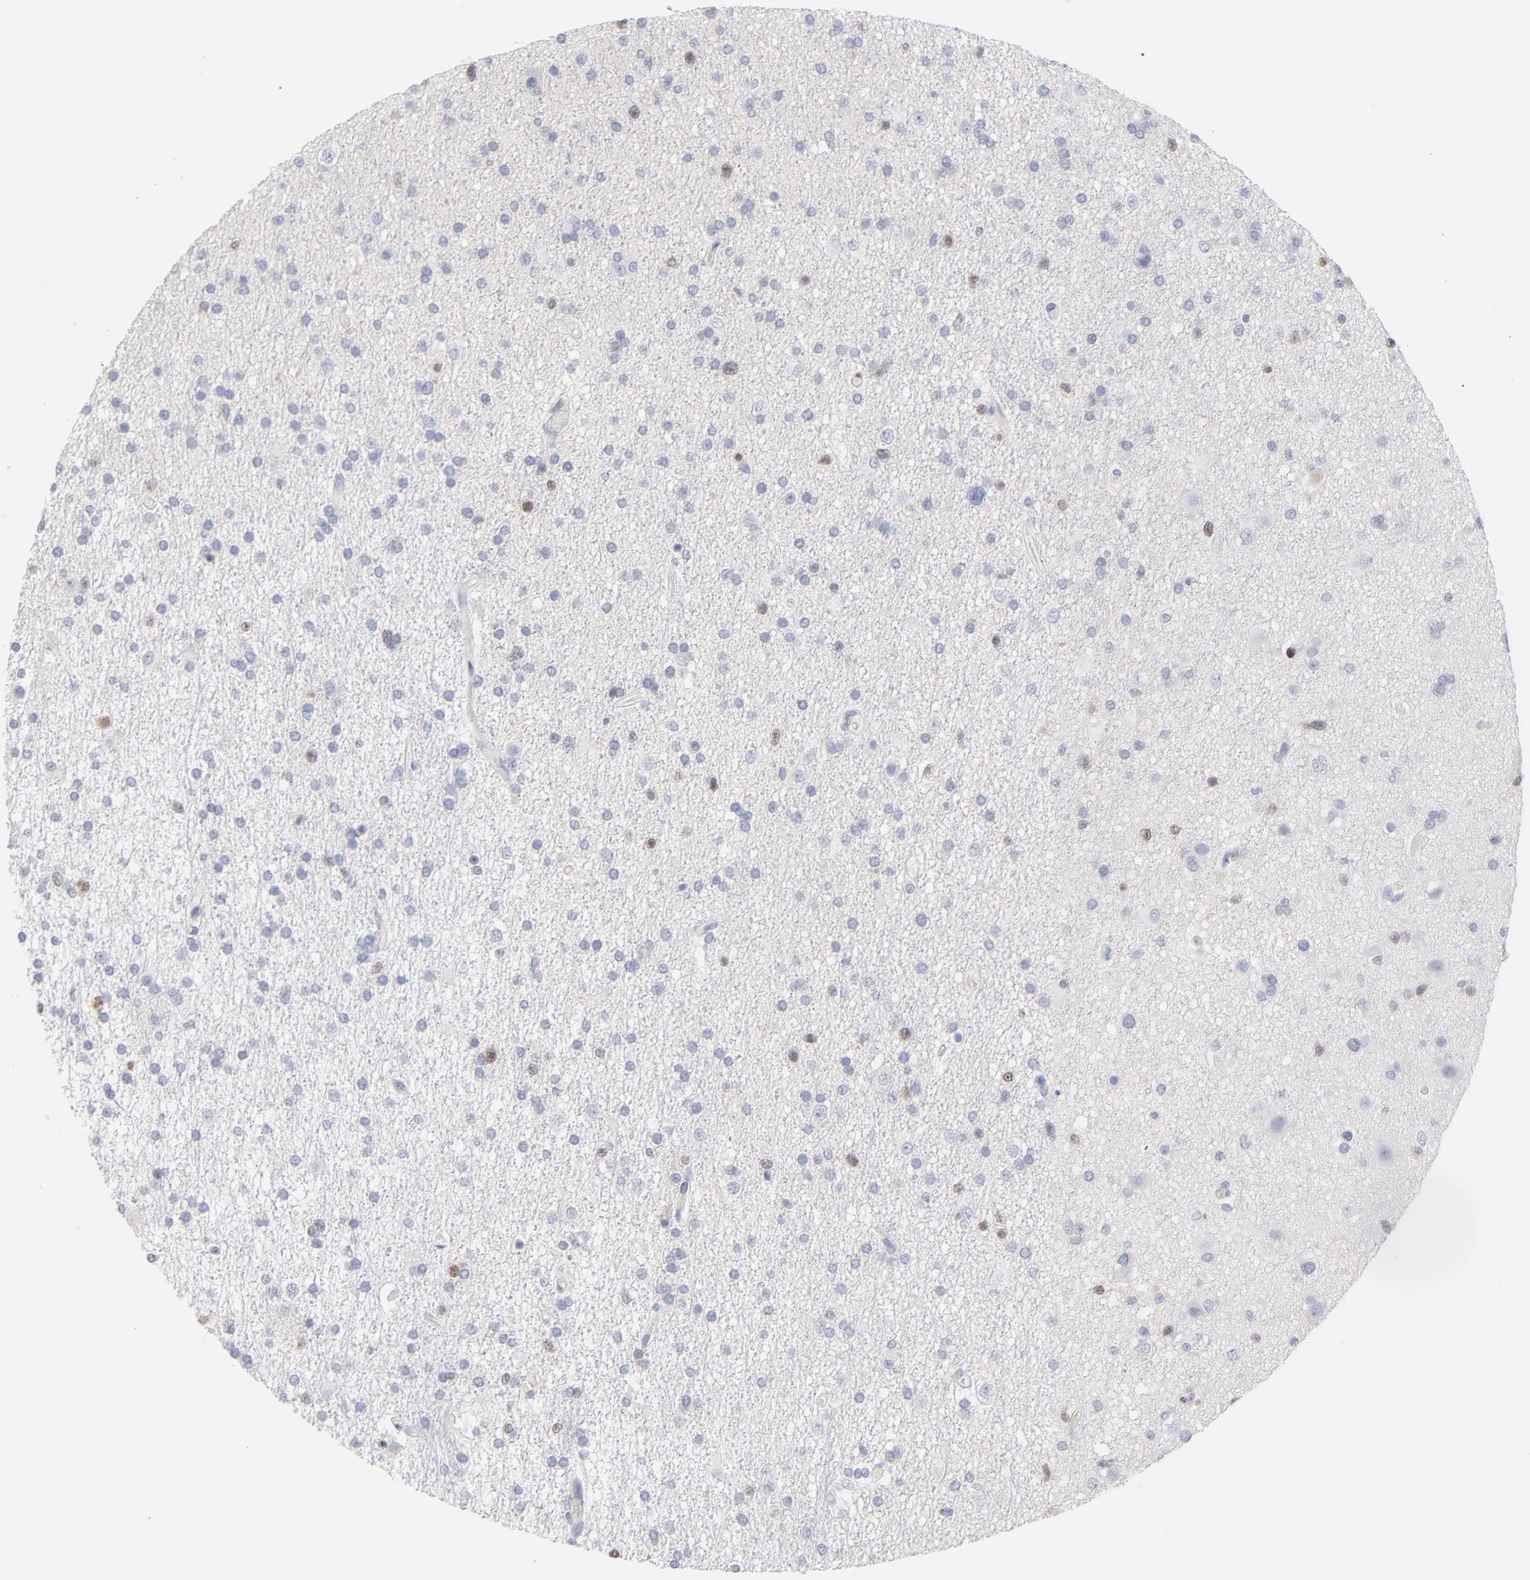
{"staining": {"intensity": "strong", "quantity": "<25%", "location": "nuclear"}, "tissue": "glioma", "cell_type": "Tumor cells", "image_type": "cancer", "snomed": [{"axis": "morphology", "description": "Glioma, malignant, High grade"}, {"axis": "topography", "description": "Brain"}], "caption": "The micrograph displays immunohistochemical staining of glioma. There is strong nuclear staining is appreciated in approximately <25% of tumor cells.", "gene": "MCM7", "patient": {"sex": "male", "age": 33}}